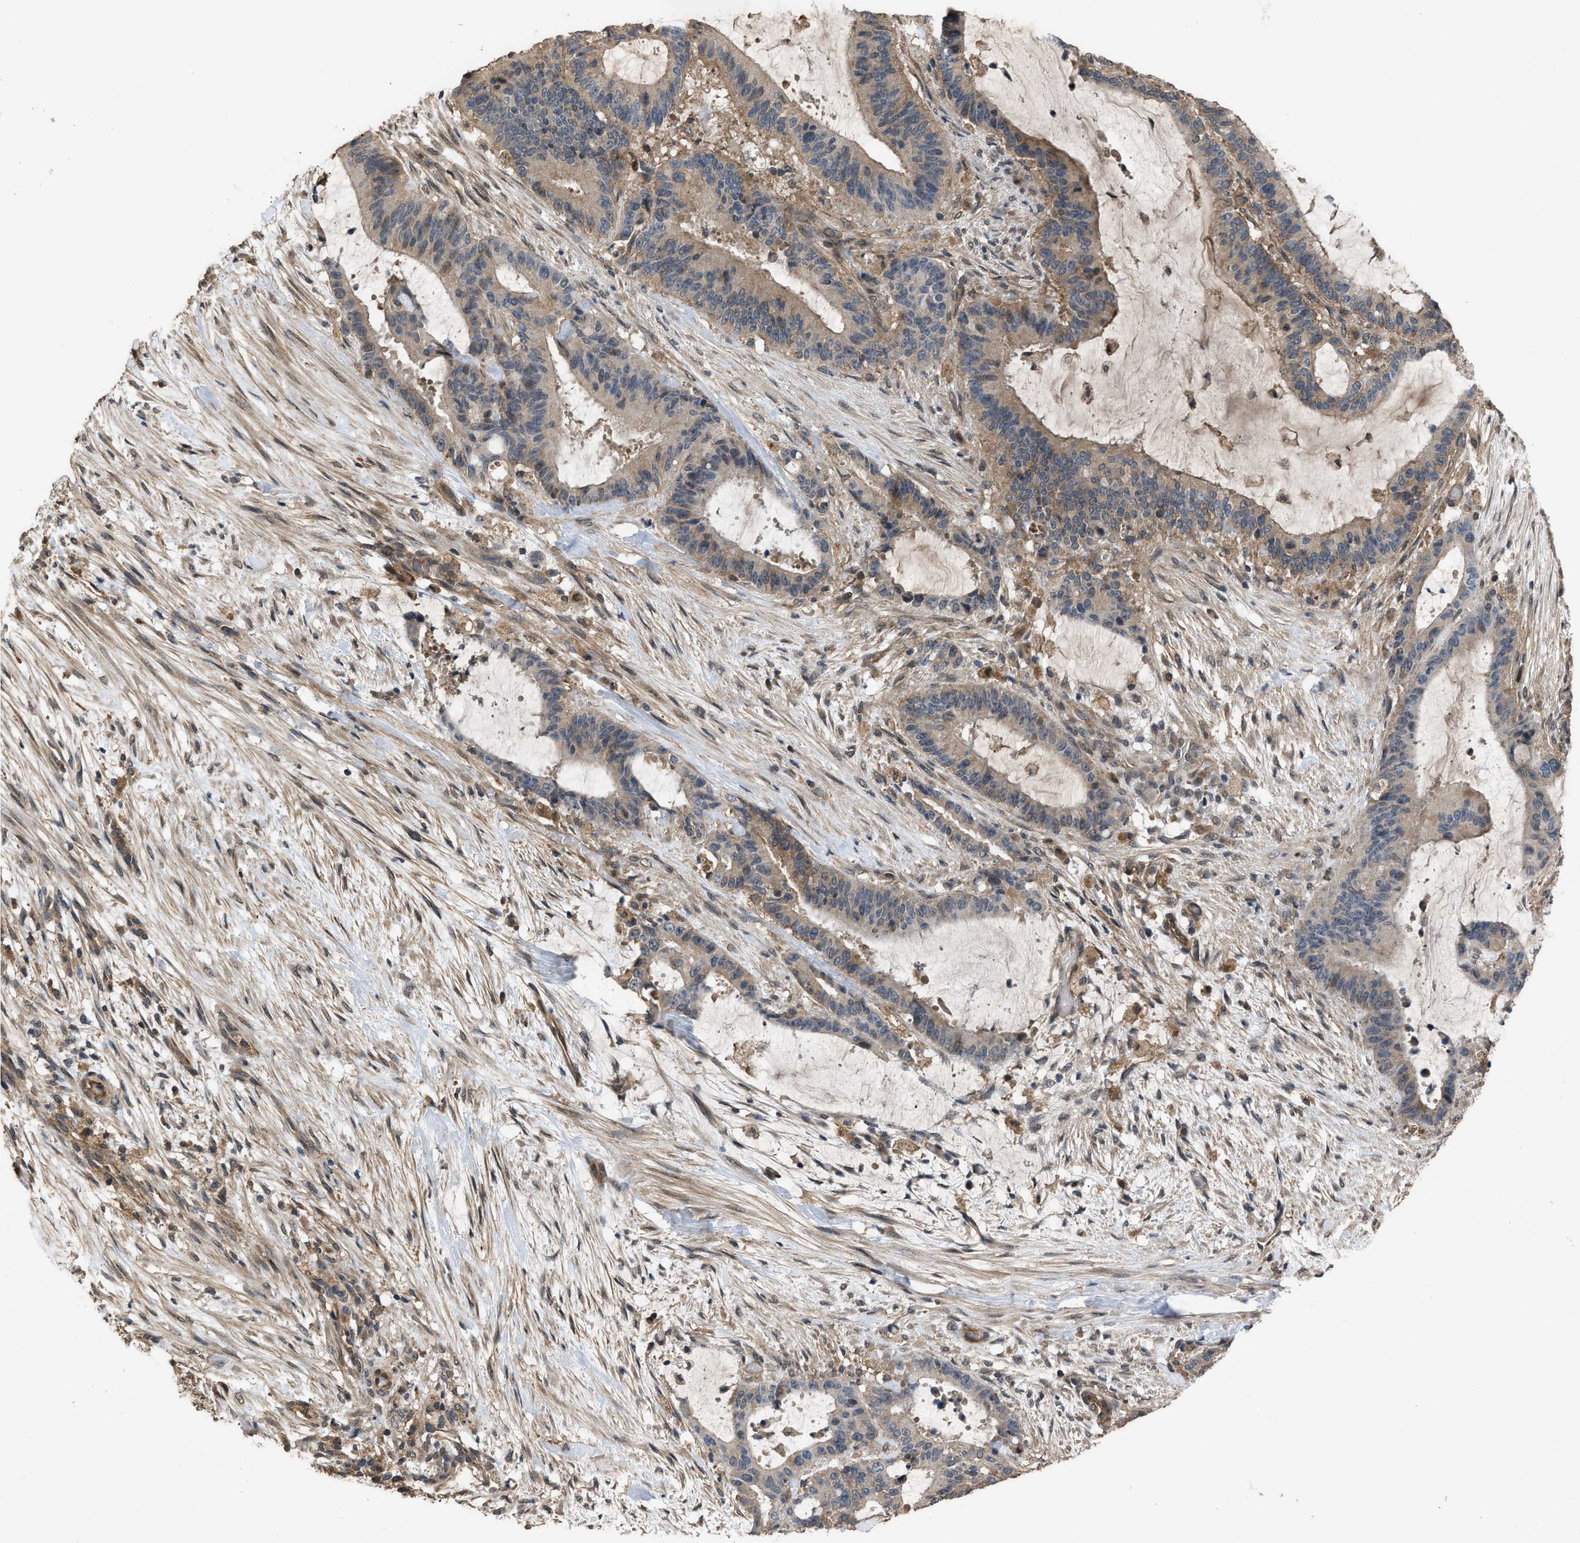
{"staining": {"intensity": "moderate", "quantity": ">75%", "location": "cytoplasmic/membranous"}, "tissue": "liver cancer", "cell_type": "Tumor cells", "image_type": "cancer", "snomed": [{"axis": "morphology", "description": "Normal tissue, NOS"}, {"axis": "morphology", "description": "Cholangiocarcinoma"}, {"axis": "topography", "description": "Liver"}, {"axis": "topography", "description": "Peripheral nerve tissue"}], "caption": "Cholangiocarcinoma (liver) tissue reveals moderate cytoplasmic/membranous staining in about >75% of tumor cells, visualized by immunohistochemistry. The staining is performed using DAB (3,3'-diaminobenzidine) brown chromogen to label protein expression. The nuclei are counter-stained blue using hematoxylin.", "gene": "UTRN", "patient": {"sex": "female", "age": 73}}